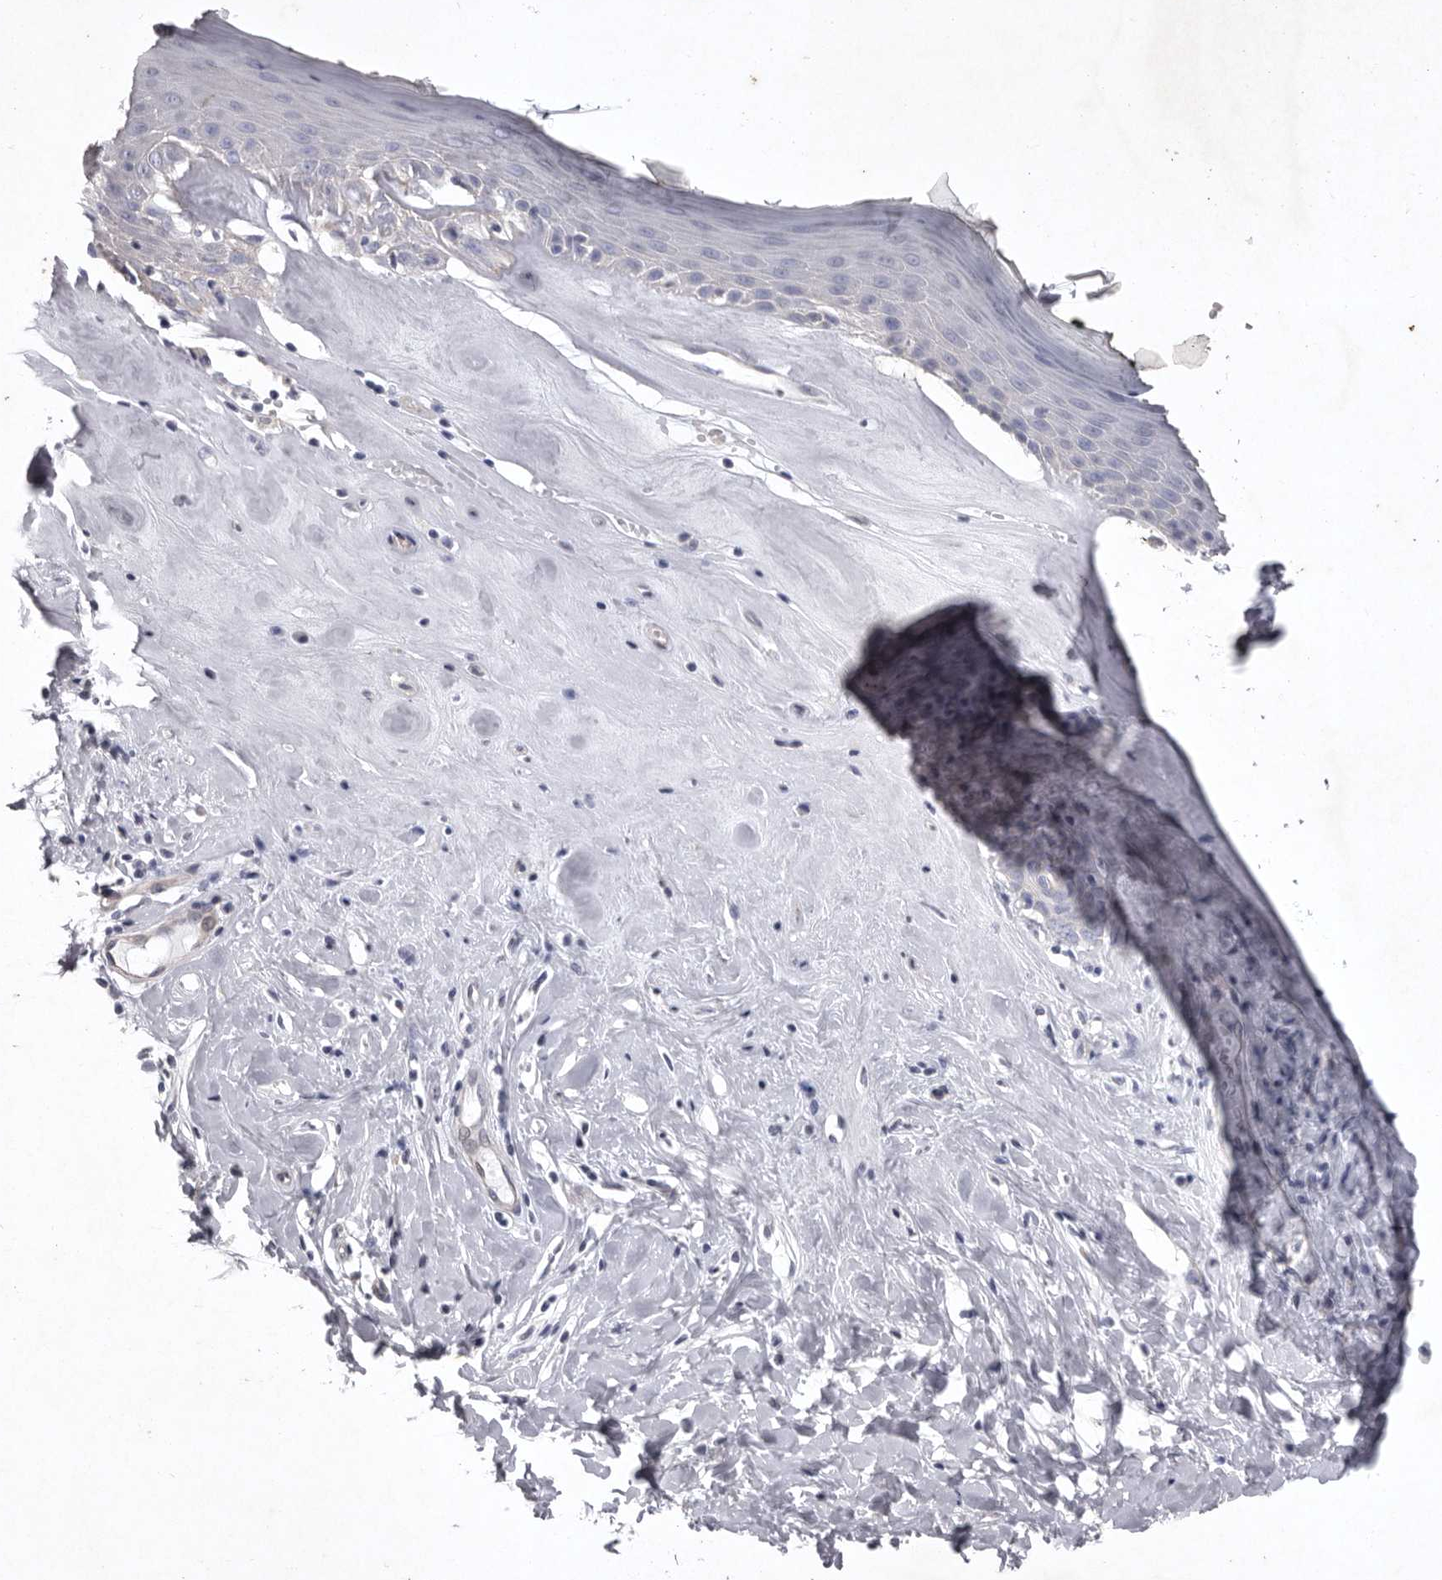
{"staining": {"intensity": "negative", "quantity": "none", "location": "none"}, "tissue": "skin", "cell_type": "Epidermal cells", "image_type": "normal", "snomed": [{"axis": "morphology", "description": "Normal tissue, NOS"}, {"axis": "morphology", "description": "Inflammation, NOS"}, {"axis": "topography", "description": "Vulva"}], "caption": "There is no significant staining in epidermal cells of skin. Brightfield microscopy of immunohistochemistry stained with DAB (brown) and hematoxylin (blue), captured at high magnification.", "gene": "NKAIN4", "patient": {"sex": "female", "age": 84}}